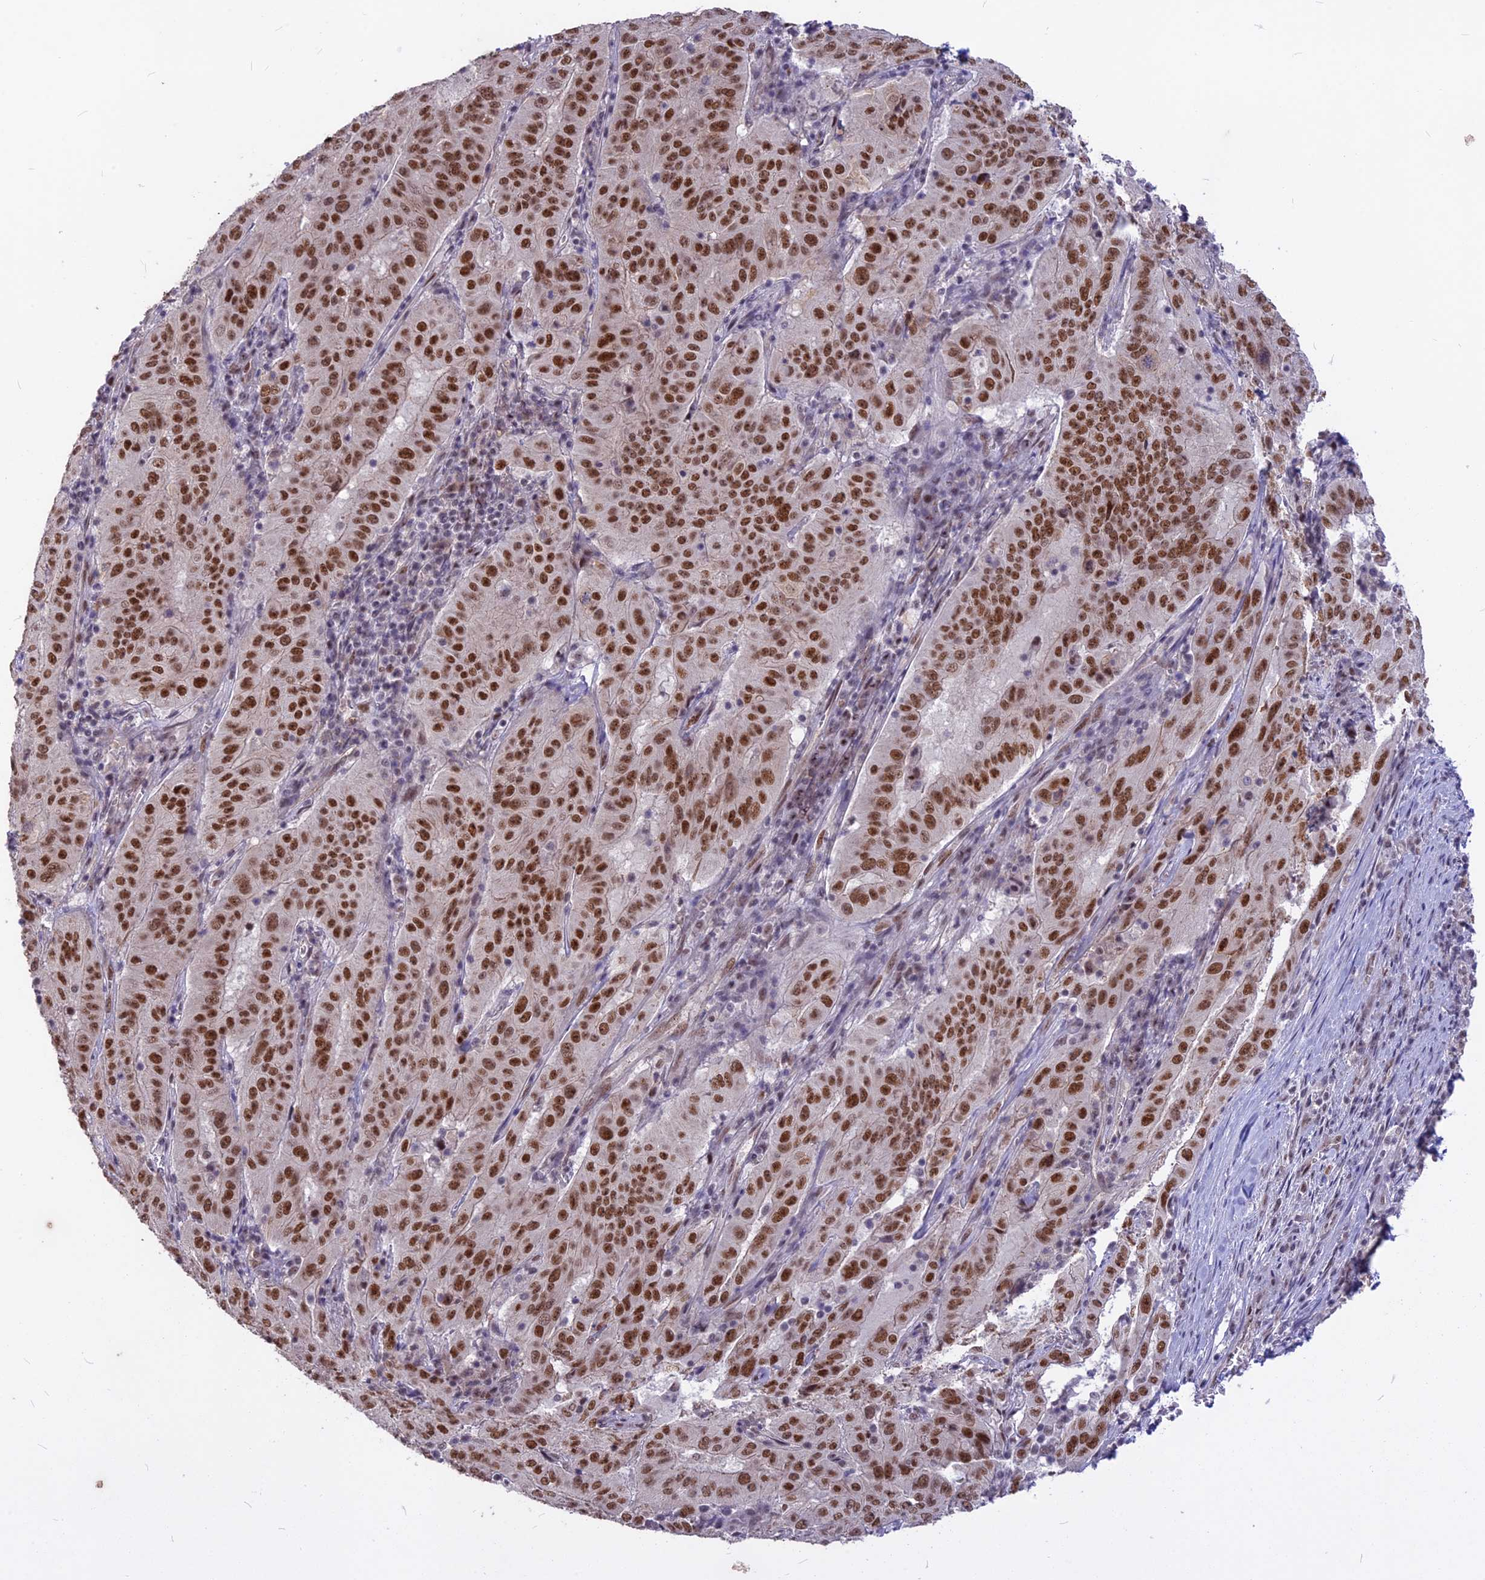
{"staining": {"intensity": "strong", "quantity": ">75%", "location": "nuclear"}, "tissue": "pancreatic cancer", "cell_type": "Tumor cells", "image_type": "cancer", "snomed": [{"axis": "morphology", "description": "Adenocarcinoma, NOS"}, {"axis": "topography", "description": "Pancreas"}], "caption": "High-magnification brightfield microscopy of pancreatic cancer (adenocarcinoma) stained with DAB (brown) and counterstained with hematoxylin (blue). tumor cells exhibit strong nuclear staining is present in about>75% of cells.", "gene": "DIS3", "patient": {"sex": "male", "age": 63}}